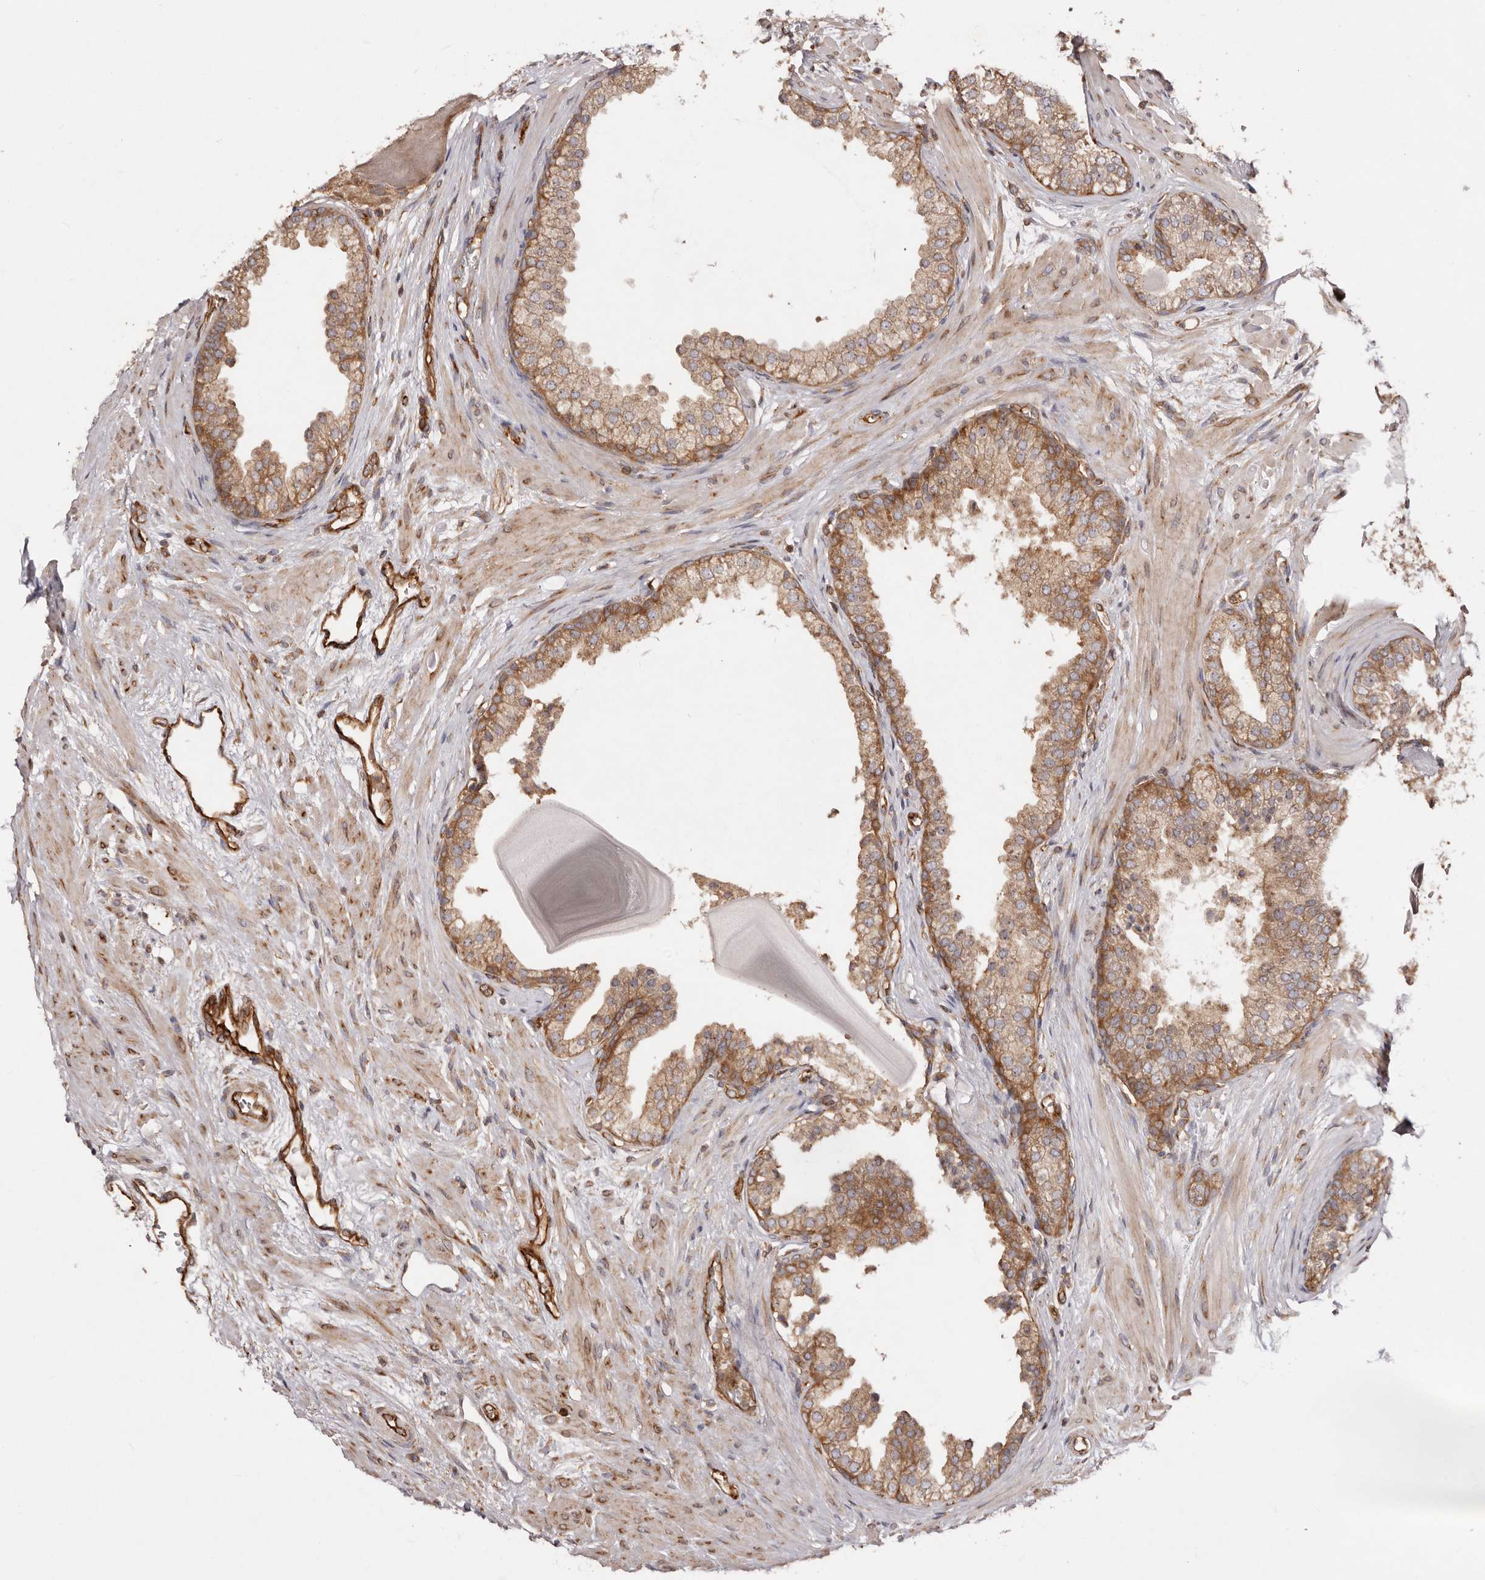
{"staining": {"intensity": "moderate", "quantity": ">75%", "location": "cytoplasmic/membranous"}, "tissue": "prostate", "cell_type": "Glandular cells", "image_type": "normal", "snomed": [{"axis": "morphology", "description": "Normal tissue, NOS"}, {"axis": "topography", "description": "Prostate"}], "caption": "Immunohistochemistry (DAB) staining of benign human prostate demonstrates moderate cytoplasmic/membranous protein positivity in about >75% of glandular cells.", "gene": "RPS6", "patient": {"sex": "male", "age": 48}}